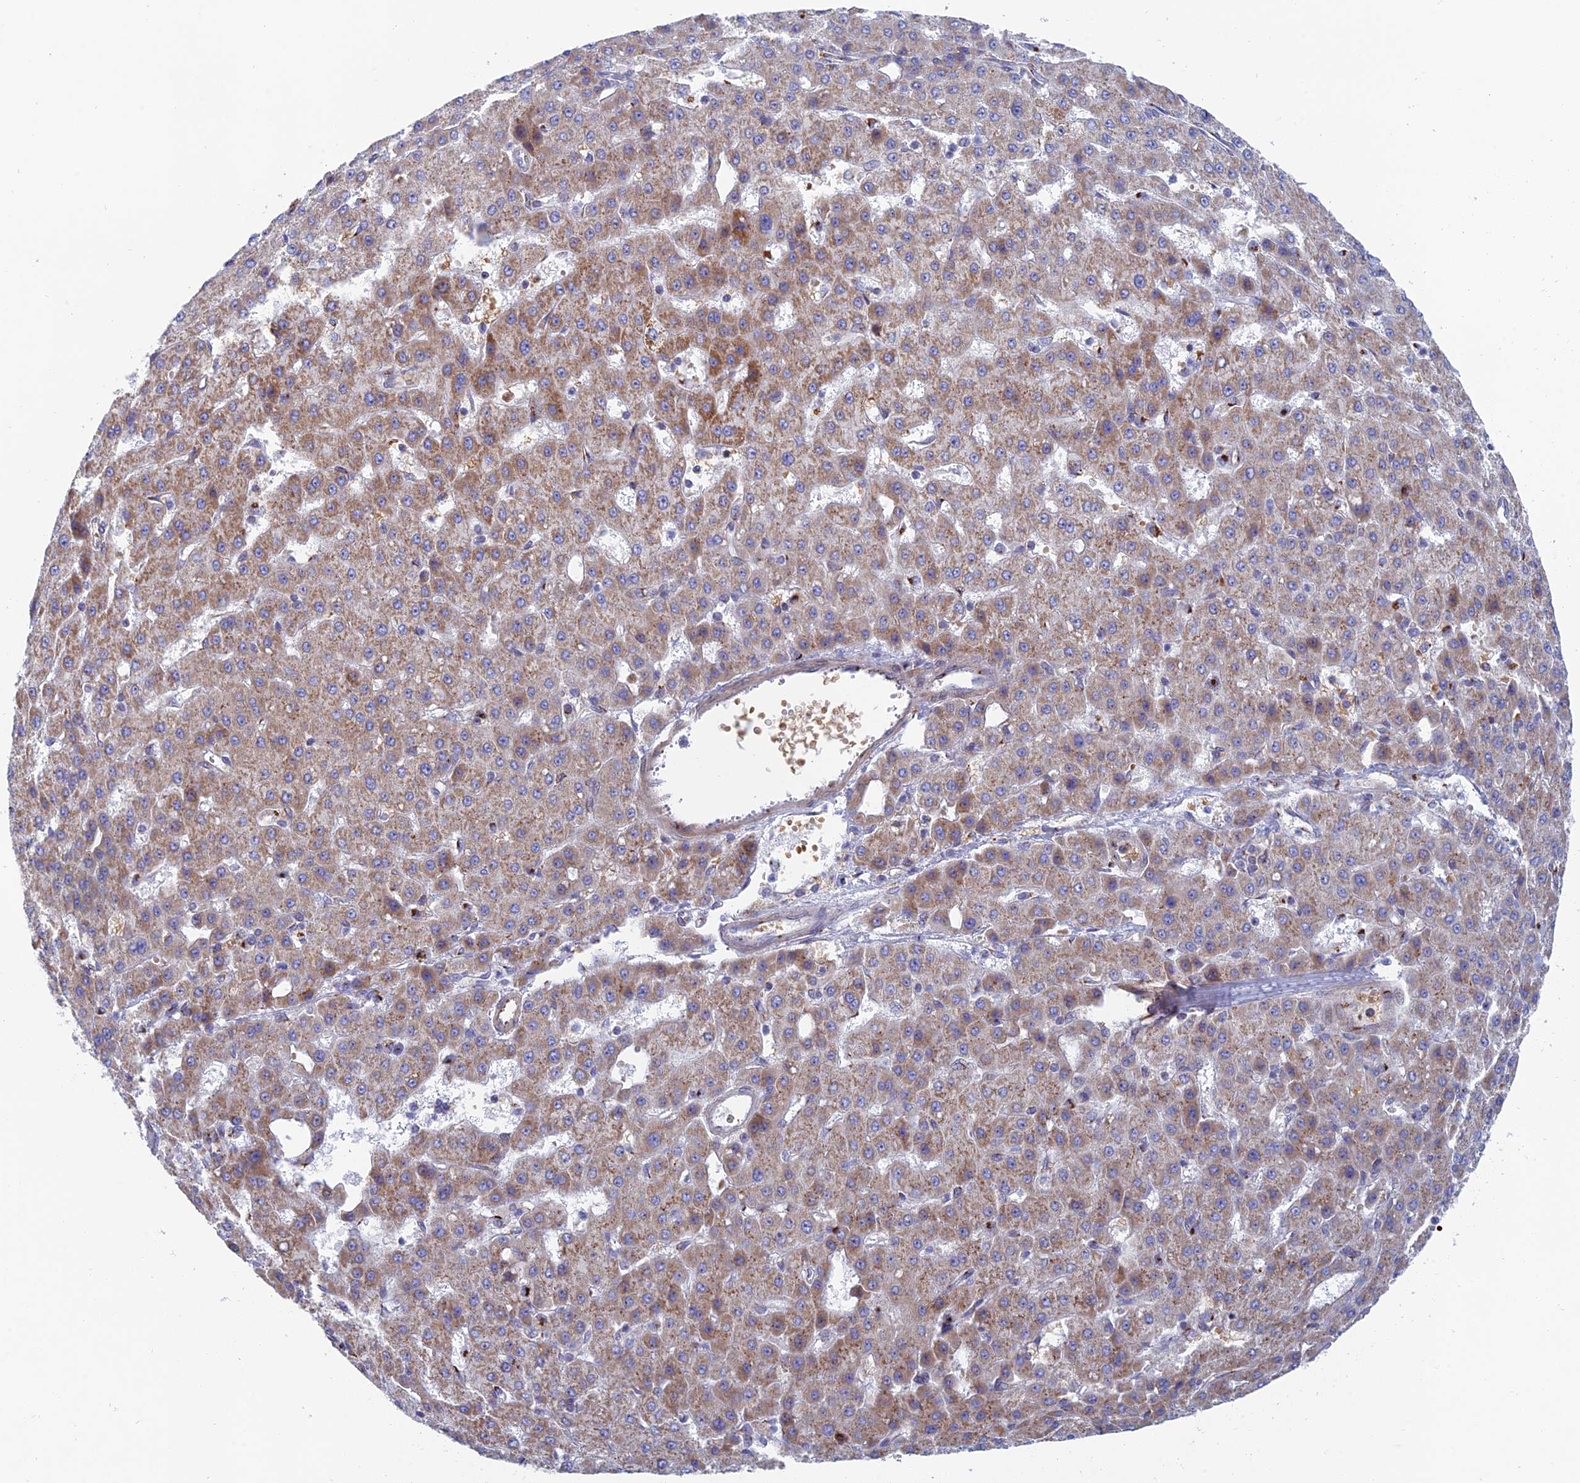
{"staining": {"intensity": "moderate", "quantity": ">75%", "location": "cytoplasmic/membranous"}, "tissue": "liver cancer", "cell_type": "Tumor cells", "image_type": "cancer", "snomed": [{"axis": "morphology", "description": "Carcinoma, Hepatocellular, NOS"}, {"axis": "topography", "description": "Liver"}], "caption": "Moderate cytoplasmic/membranous expression for a protein is present in about >75% of tumor cells of hepatocellular carcinoma (liver) using immunohistochemistry.", "gene": "HS2ST1", "patient": {"sex": "male", "age": 47}}